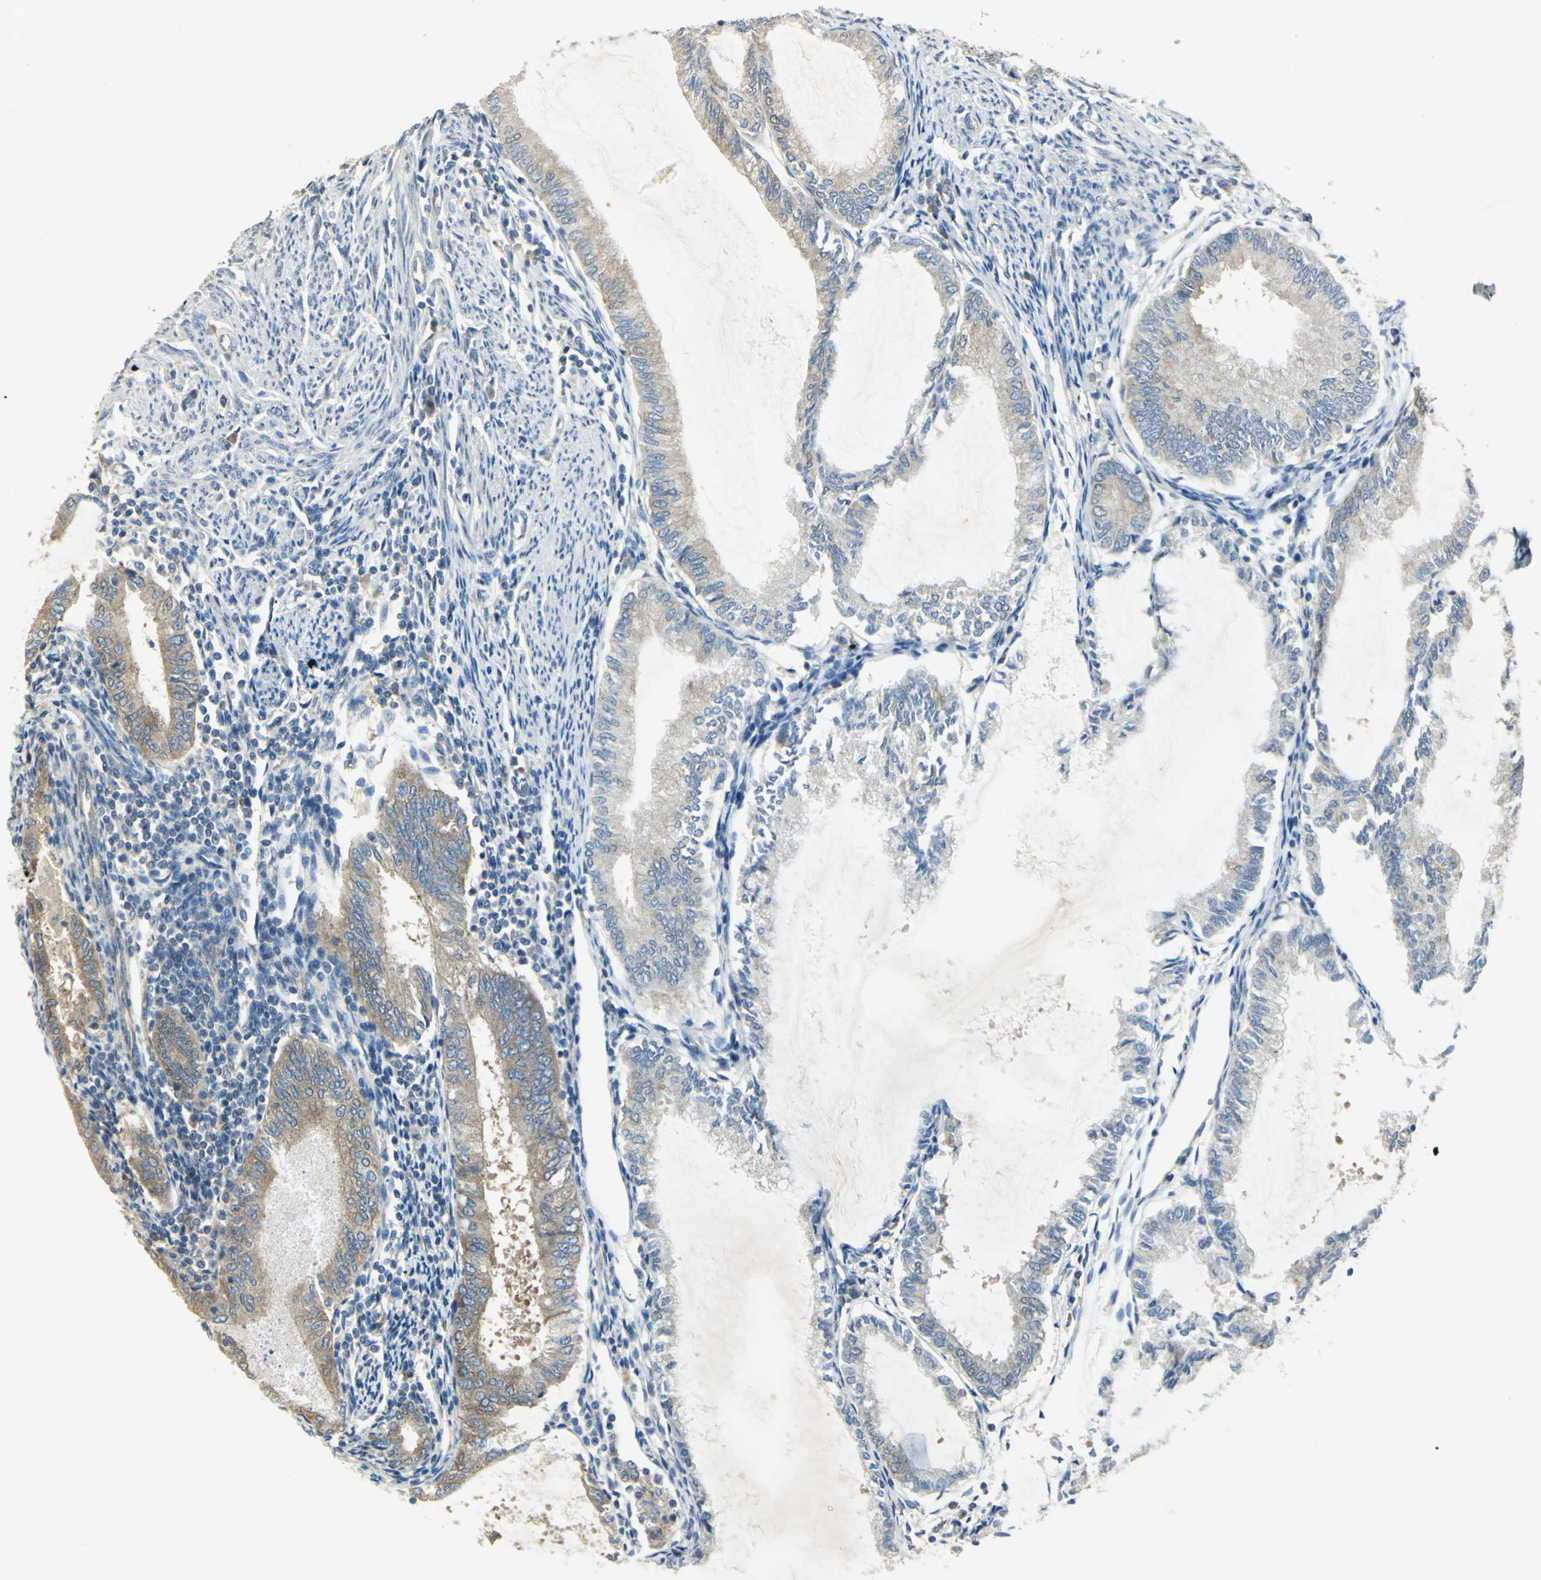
{"staining": {"intensity": "moderate", "quantity": ">75%", "location": "cytoplasmic/membranous"}, "tissue": "endometrial cancer", "cell_type": "Tumor cells", "image_type": "cancer", "snomed": [{"axis": "morphology", "description": "Adenocarcinoma, NOS"}, {"axis": "topography", "description": "Endometrium"}], "caption": "A micrograph of adenocarcinoma (endometrial) stained for a protein reveals moderate cytoplasmic/membranous brown staining in tumor cells. The protein of interest is stained brown, and the nuclei are stained in blue (DAB (3,3'-diaminobenzidine) IHC with brightfield microscopy, high magnification).", "gene": "SHC2", "patient": {"sex": "female", "age": 86}}